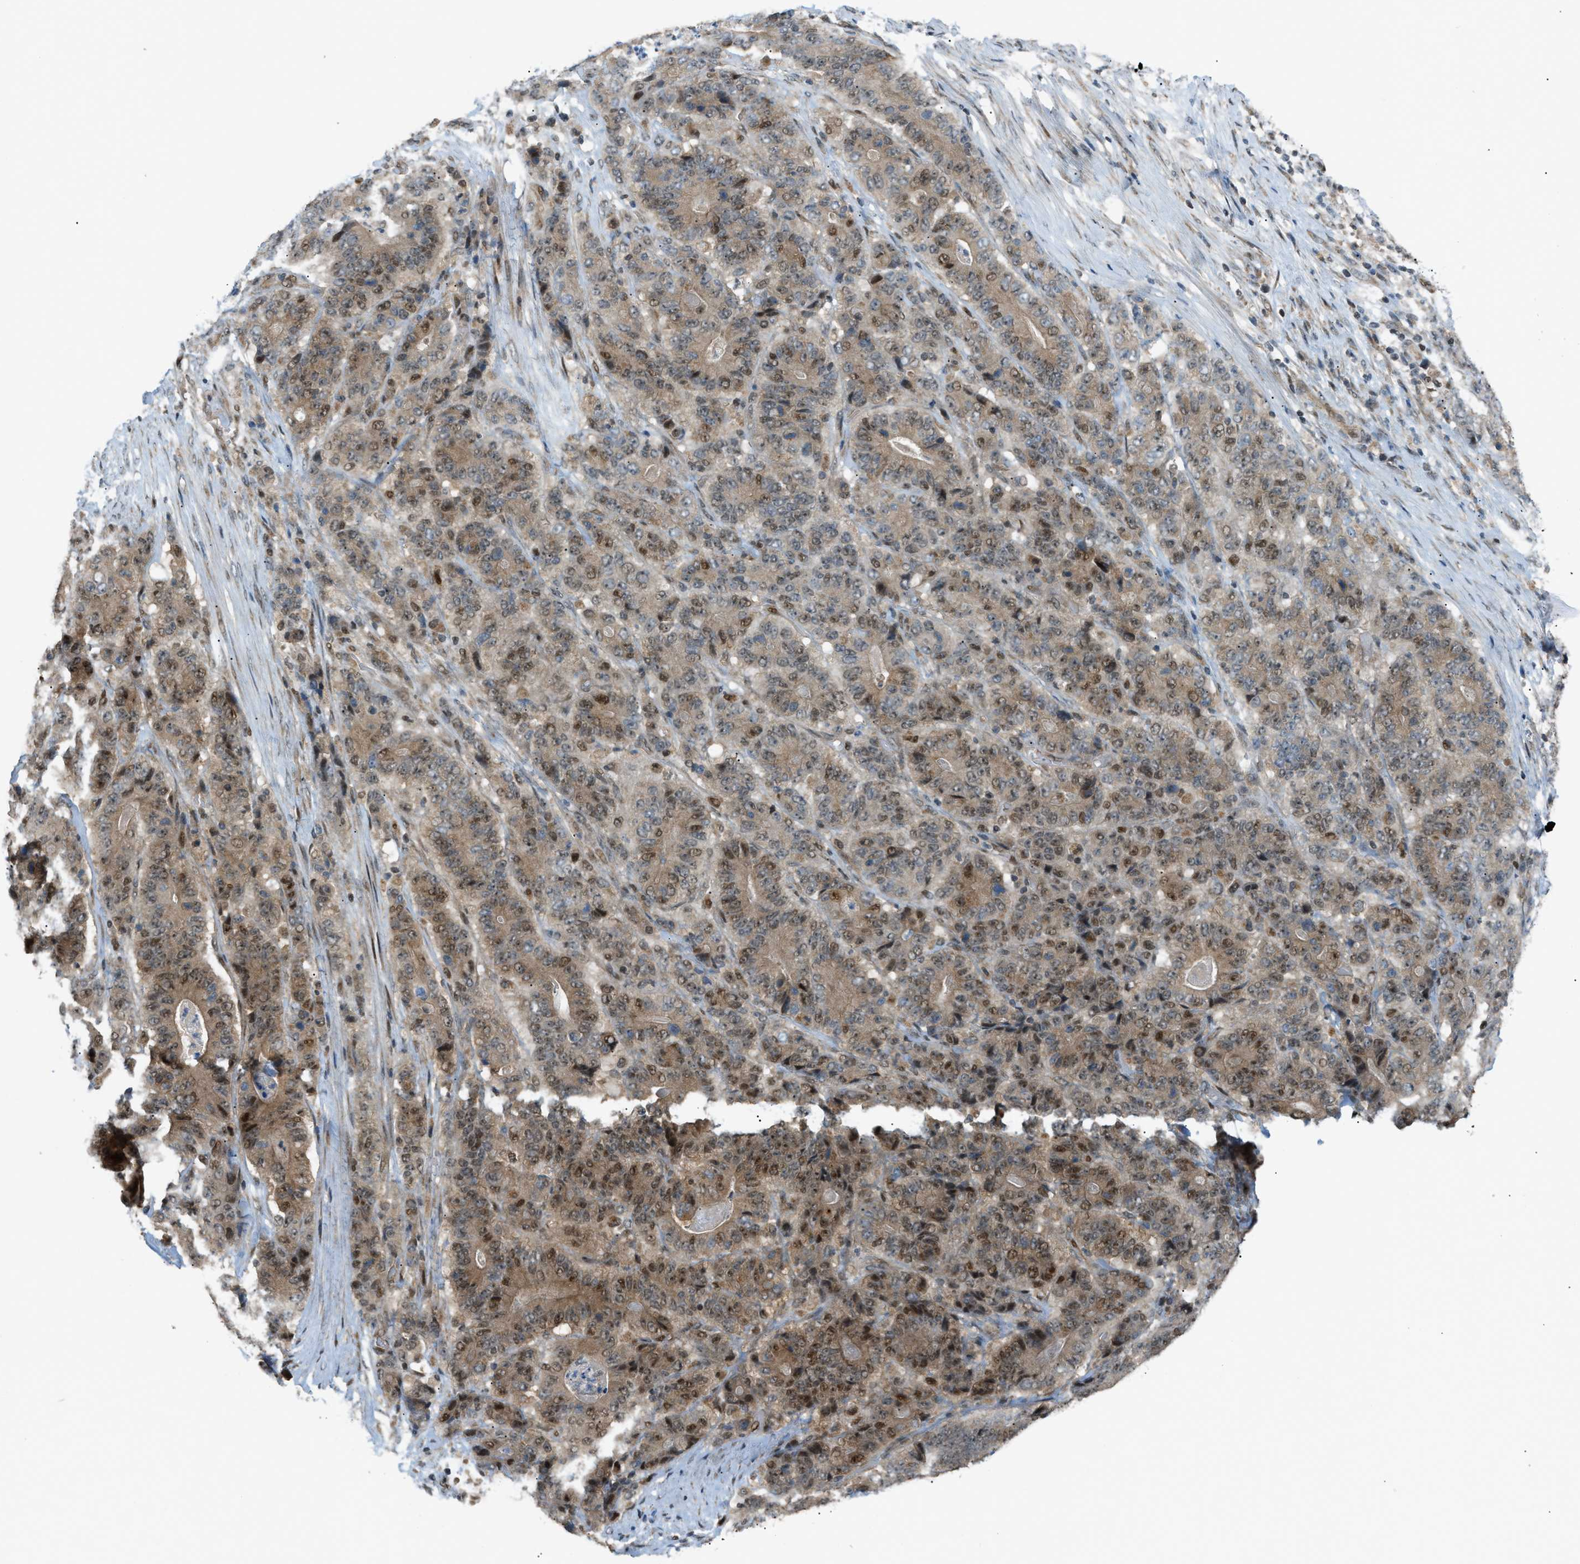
{"staining": {"intensity": "moderate", "quantity": ">75%", "location": "cytoplasmic/membranous,nuclear"}, "tissue": "stomach cancer", "cell_type": "Tumor cells", "image_type": "cancer", "snomed": [{"axis": "morphology", "description": "Adenocarcinoma, NOS"}, {"axis": "topography", "description": "Stomach"}], "caption": "A high-resolution photomicrograph shows IHC staining of adenocarcinoma (stomach), which exhibits moderate cytoplasmic/membranous and nuclear positivity in approximately >75% of tumor cells. Immunohistochemistry (ihc) stains the protein in brown and the nuclei are stained blue.", "gene": "CCDC186", "patient": {"sex": "female", "age": 73}}